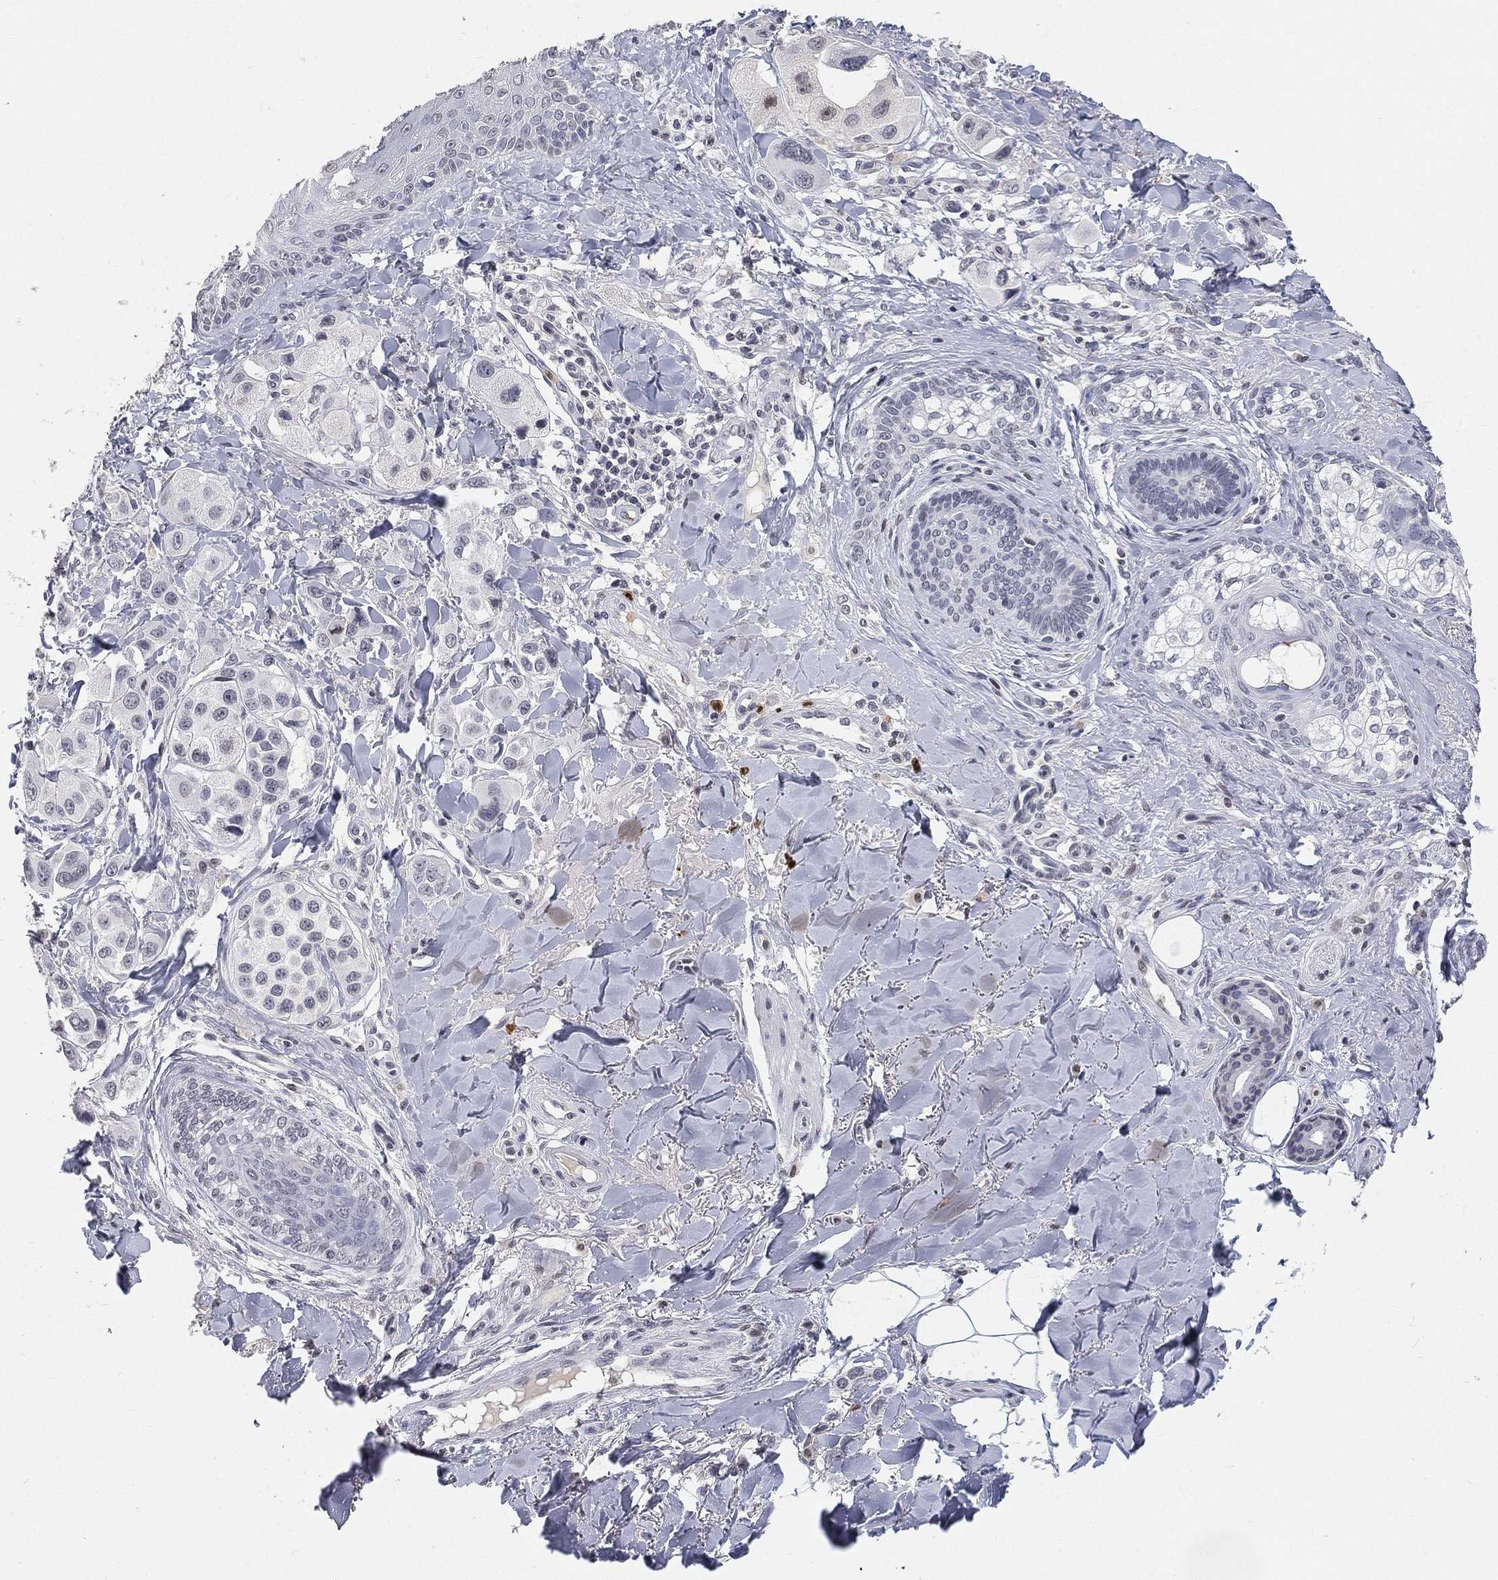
{"staining": {"intensity": "negative", "quantity": "none", "location": "none"}, "tissue": "melanoma", "cell_type": "Tumor cells", "image_type": "cancer", "snomed": [{"axis": "morphology", "description": "Malignant melanoma, NOS"}, {"axis": "topography", "description": "Skin"}], "caption": "High magnification brightfield microscopy of melanoma stained with DAB (3,3'-diaminobenzidine) (brown) and counterstained with hematoxylin (blue): tumor cells show no significant expression.", "gene": "ARG1", "patient": {"sex": "male", "age": 57}}